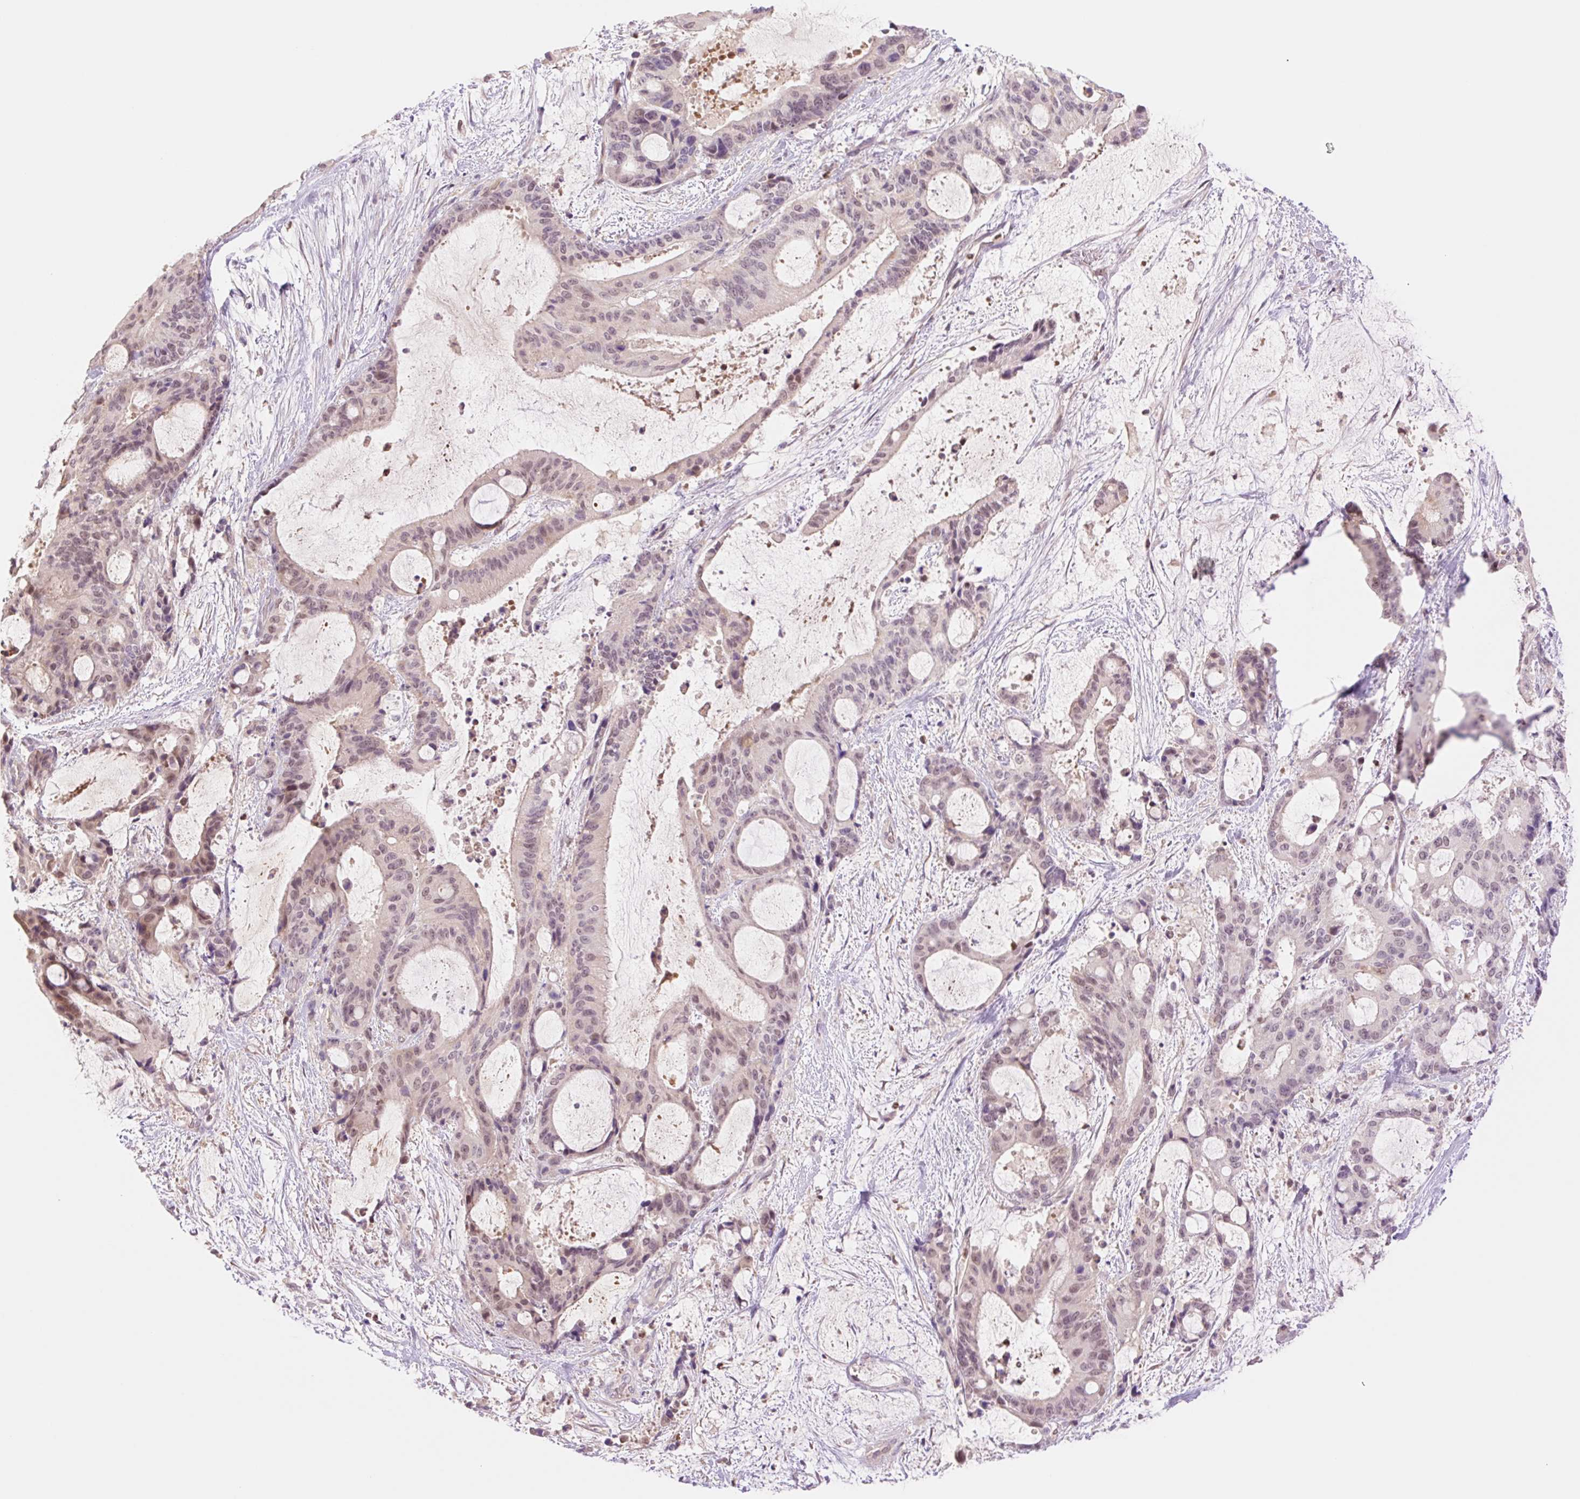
{"staining": {"intensity": "weak", "quantity": ">75%", "location": "nuclear"}, "tissue": "liver cancer", "cell_type": "Tumor cells", "image_type": "cancer", "snomed": [{"axis": "morphology", "description": "Normal tissue, NOS"}, {"axis": "morphology", "description": "Cholangiocarcinoma"}, {"axis": "topography", "description": "Liver"}, {"axis": "topography", "description": "Peripheral nerve tissue"}], "caption": "Human cholangiocarcinoma (liver) stained for a protein (brown) reveals weak nuclear positive expression in about >75% of tumor cells.", "gene": "HEBP1", "patient": {"sex": "female", "age": 73}}